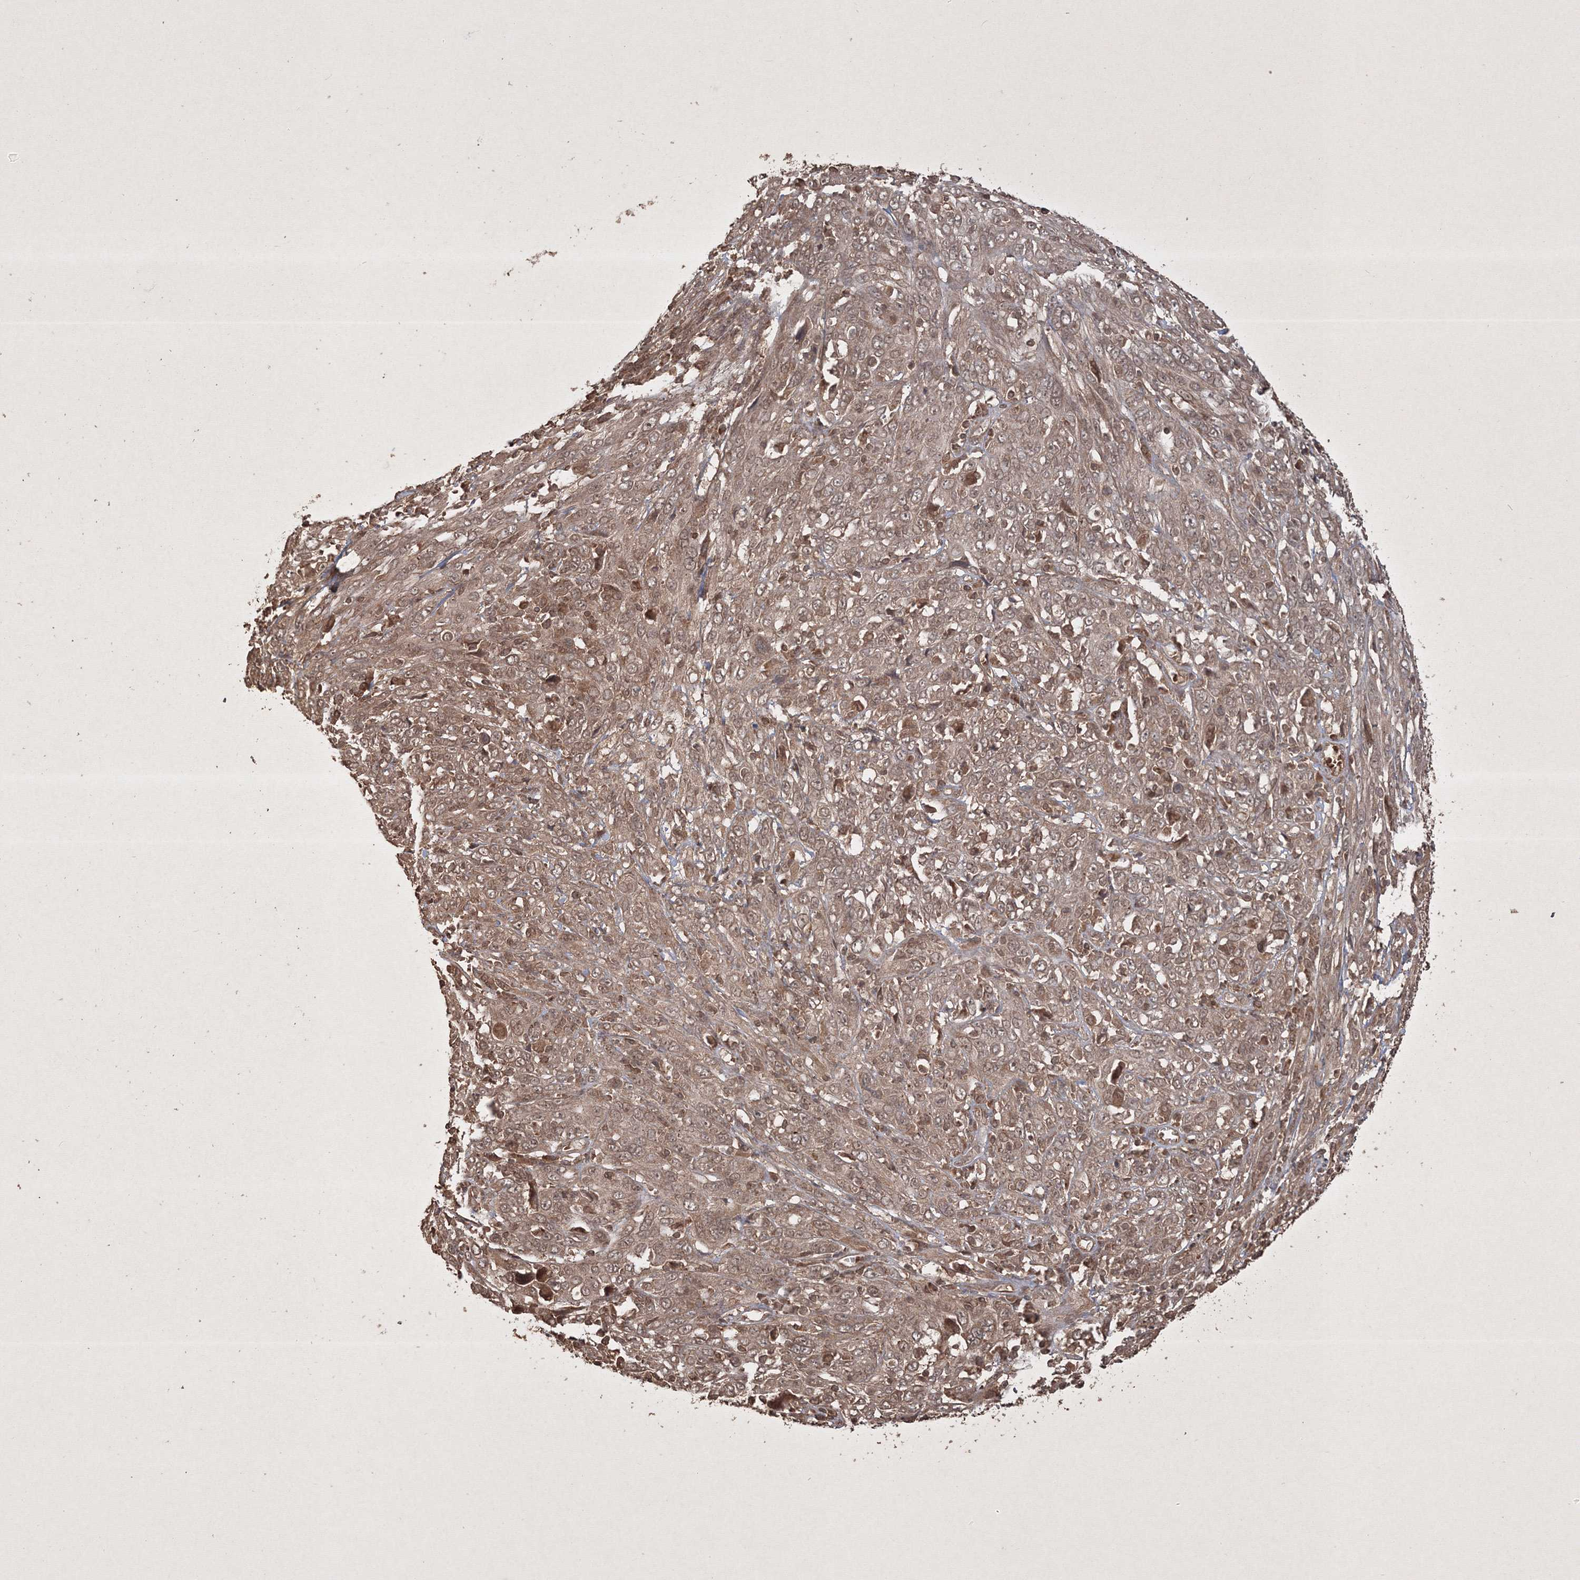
{"staining": {"intensity": "moderate", "quantity": ">75%", "location": "cytoplasmic/membranous,nuclear"}, "tissue": "cervical cancer", "cell_type": "Tumor cells", "image_type": "cancer", "snomed": [{"axis": "morphology", "description": "Squamous cell carcinoma, NOS"}, {"axis": "topography", "description": "Cervix"}], "caption": "Cervical cancer was stained to show a protein in brown. There is medium levels of moderate cytoplasmic/membranous and nuclear staining in approximately >75% of tumor cells. (DAB IHC, brown staining for protein, blue staining for nuclei).", "gene": "PELI3", "patient": {"sex": "female", "age": 46}}